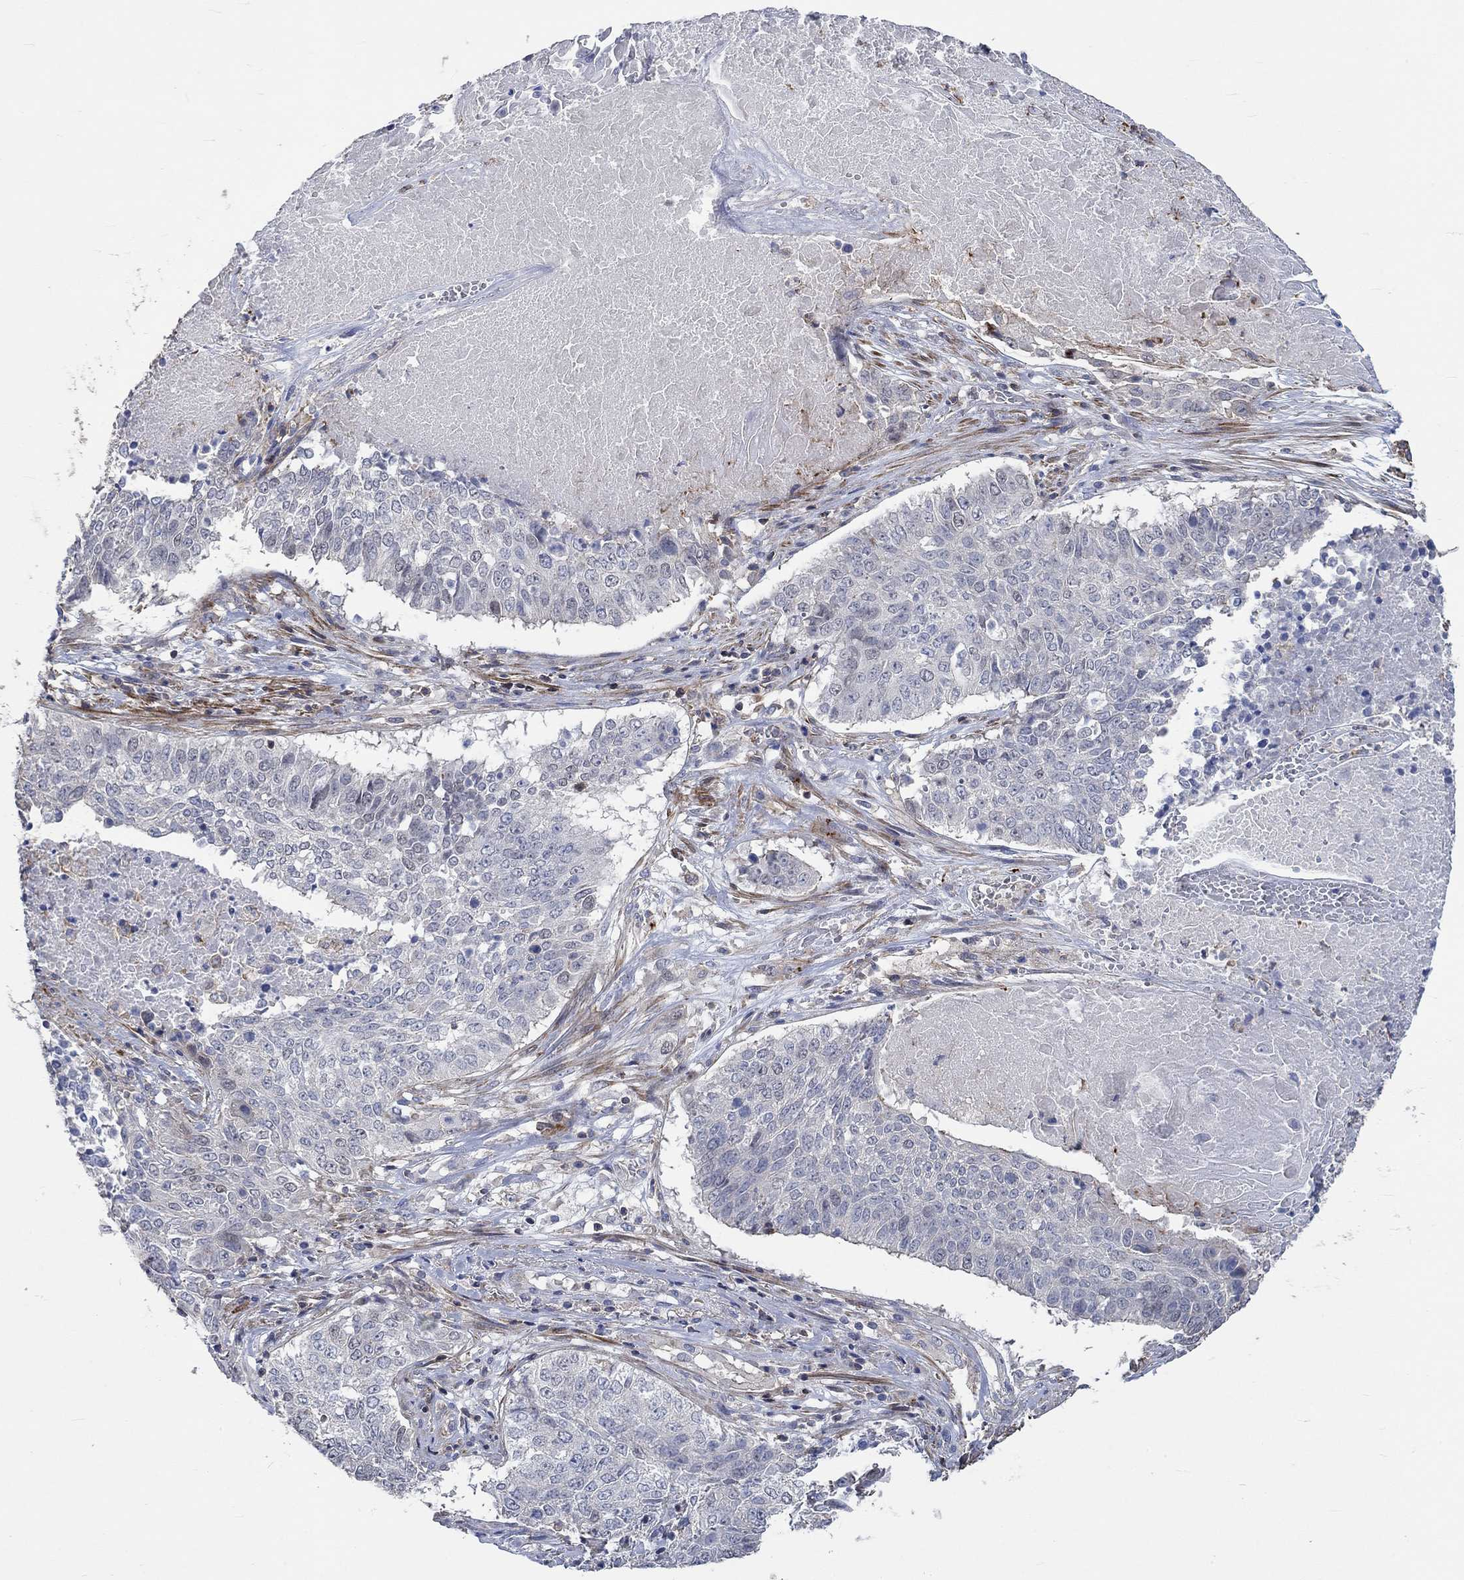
{"staining": {"intensity": "negative", "quantity": "none", "location": "none"}, "tissue": "lung cancer", "cell_type": "Tumor cells", "image_type": "cancer", "snomed": [{"axis": "morphology", "description": "Squamous cell carcinoma, NOS"}, {"axis": "topography", "description": "Lung"}], "caption": "Tumor cells are negative for protein expression in human lung squamous cell carcinoma.", "gene": "TNFAIP8L3", "patient": {"sex": "male", "age": 64}}